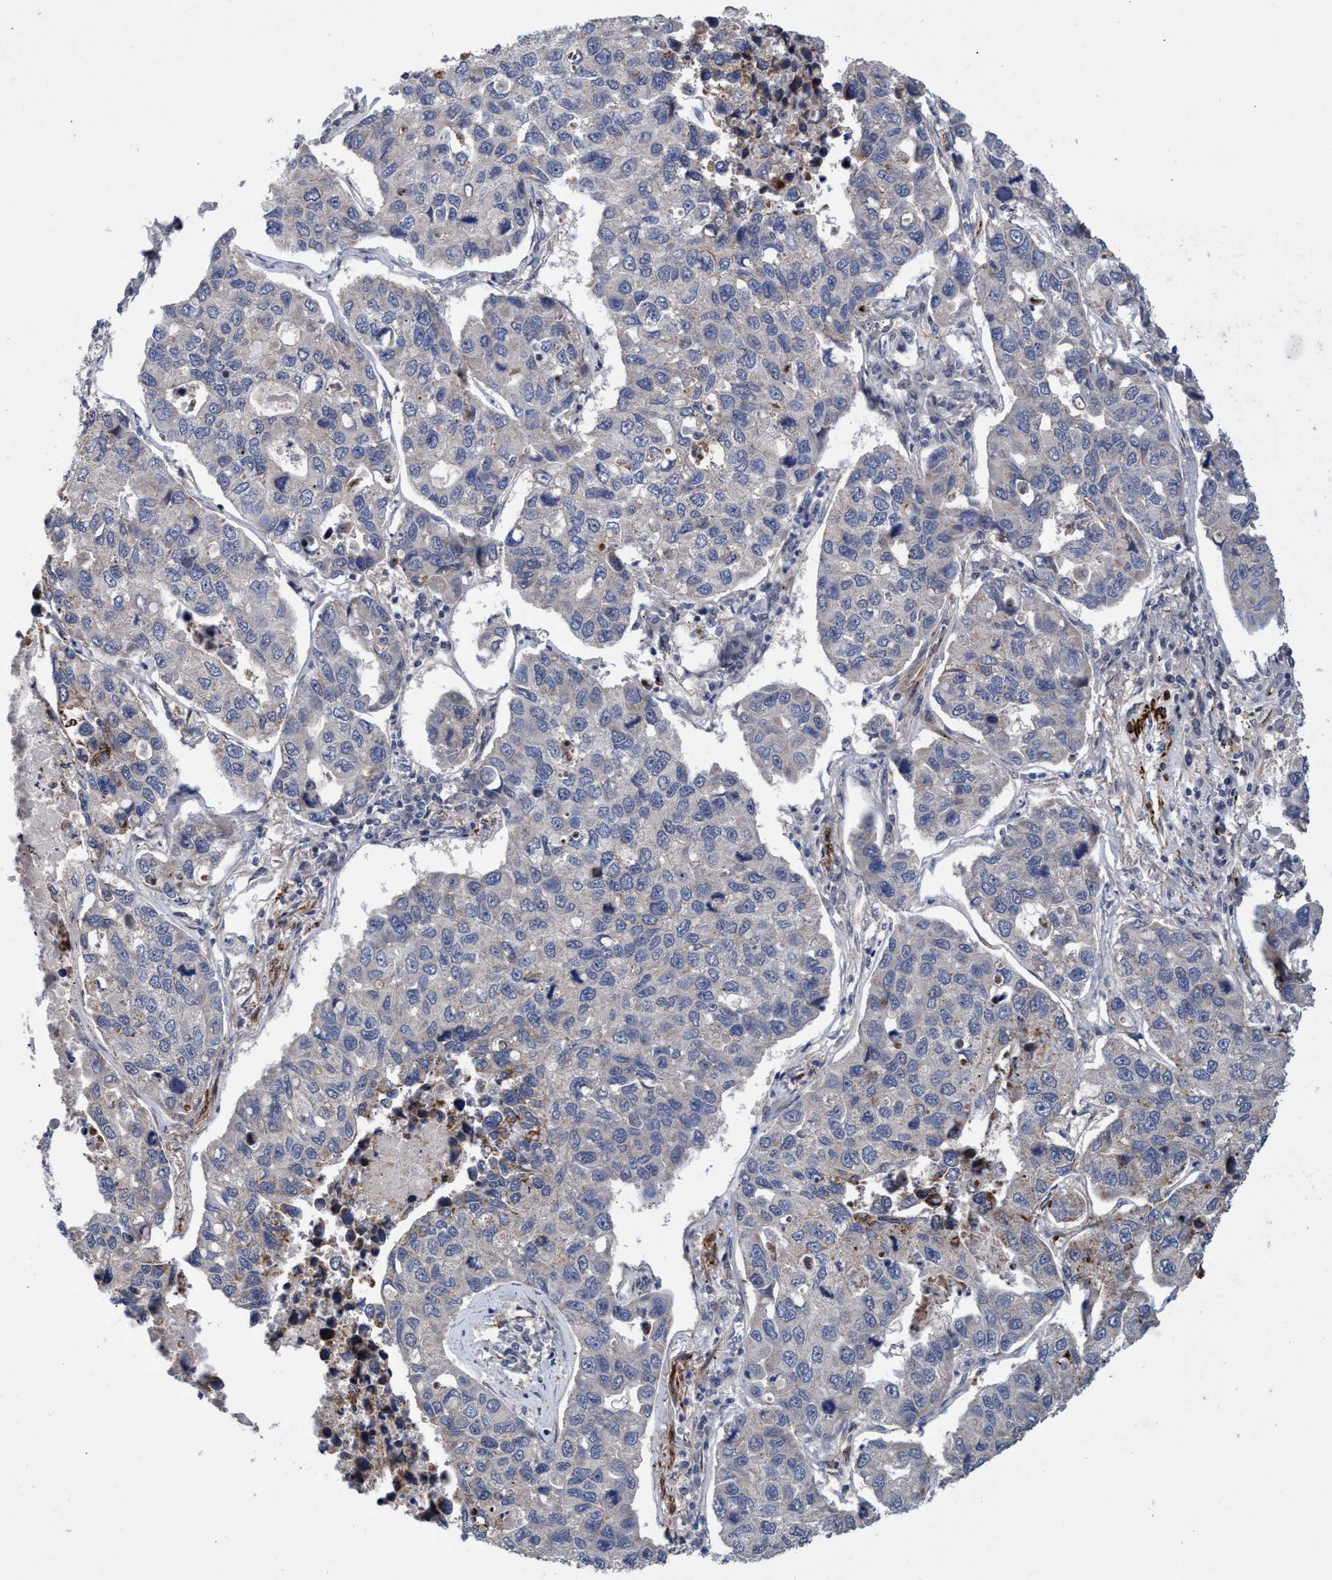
{"staining": {"intensity": "negative", "quantity": "none", "location": "none"}, "tissue": "lung cancer", "cell_type": "Tumor cells", "image_type": "cancer", "snomed": [{"axis": "morphology", "description": "Adenocarcinoma, NOS"}, {"axis": "topography", "description": "Lung"}], "caption": "High magnification brightfield microscopy of adenocarcinoma (lung) stained with DAB (3,3'-diaminobenzidine) (brown) and counterstained with hematoxylin (blue): tumor cells show no significant expression.", "gene": "ZNF750", "patient": {"sex": "male", "age": 64}}